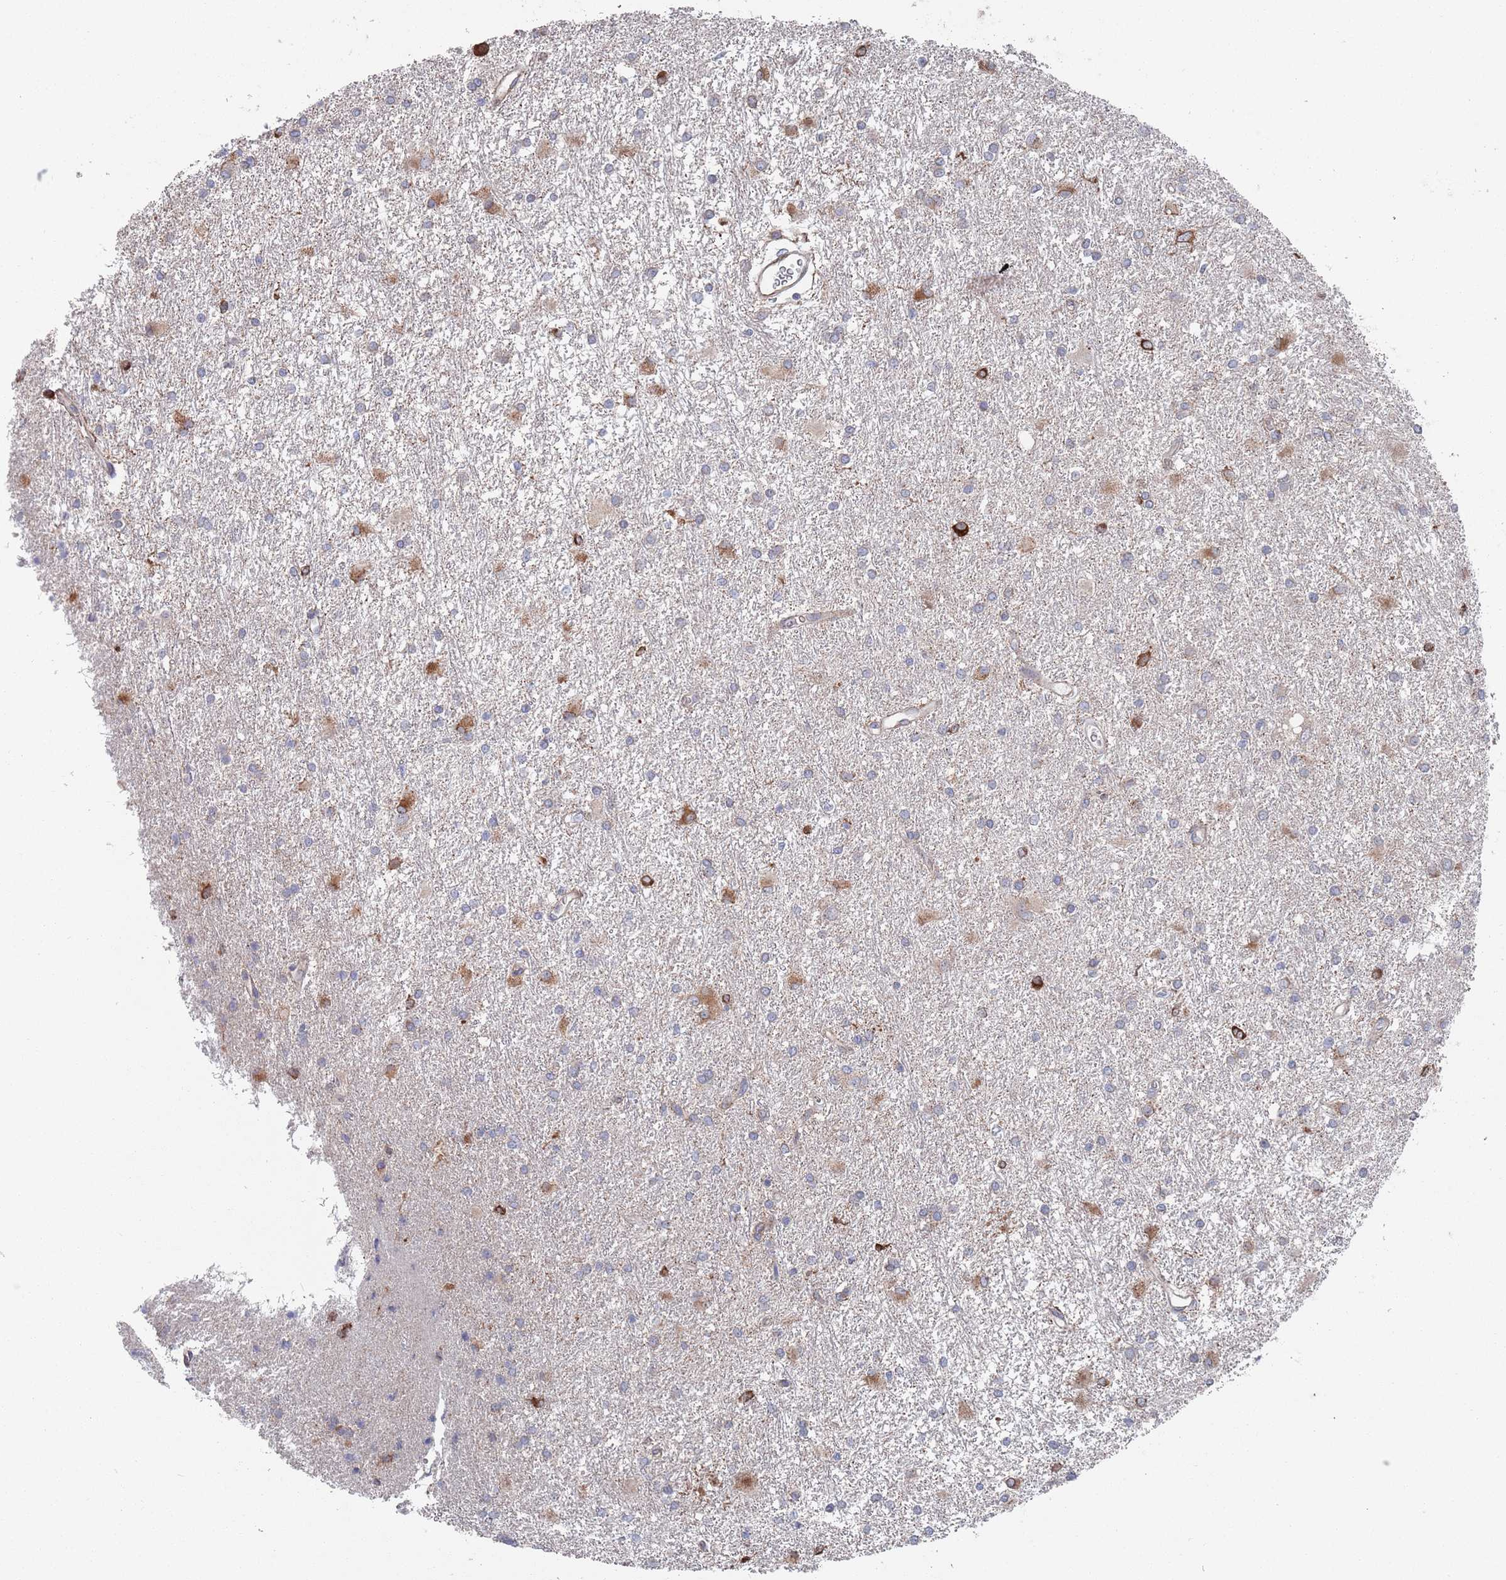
{"staining": {"intensity": "strong", "quantity": "<25%", "location": "cytoplasmic/membranous"}, "tissue": "glioma", "cell_type": "Tumor cells", "image_type": "cancer", "snomed": [{"axis": "morphology", "description": "Glioma, malignant, High grade"}, {"axis": "topography", "description": "Brain"}], "caption": "A micrograph of human glioma stained for a protein exhibits strong cytoplasmic/membranous brown staining in tumor cells.", "gene": "CCDC106", "patient": {"sex": "female", "age": 50}}